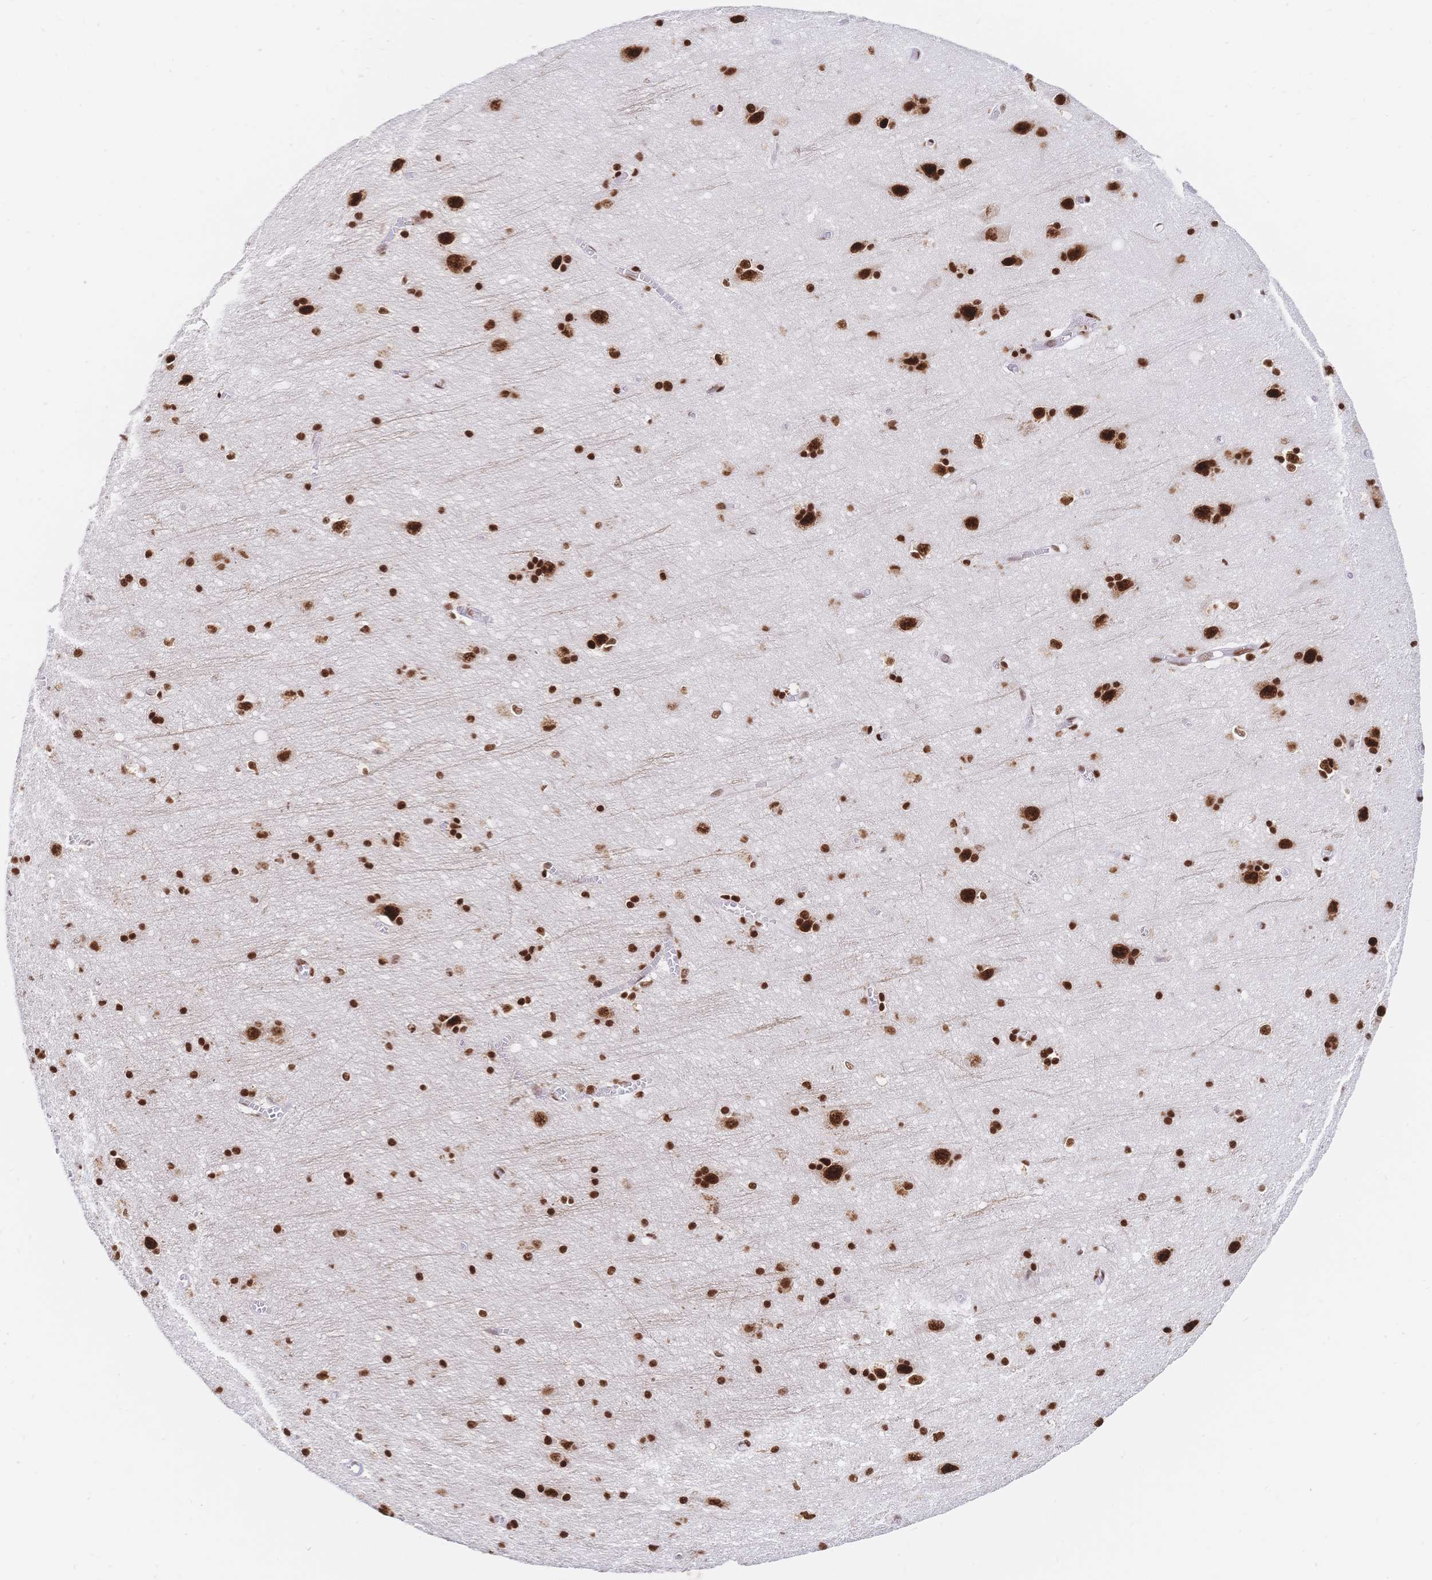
{"staining": {"intensity": "strong", "quantity": ">75%", "location": "nuclear"}, "tissue": "cerebral cortex", "cell_type": "Endothelial cells", "image_type": "normal", "snomed": [{"axis": "morphology", "description": "Normal tissue, NOS"}, {"axis": "topography", "description": "Cerebral cortex"}], "caption": "High-power microscopy captured an immunohistochemistry micrograph of benign cerebral cortex, revealing strong nuclear positivity in about >75% of endothelial cells.", "gene": "SRSF1", "patient": {"sex": "male", "age": 70}}